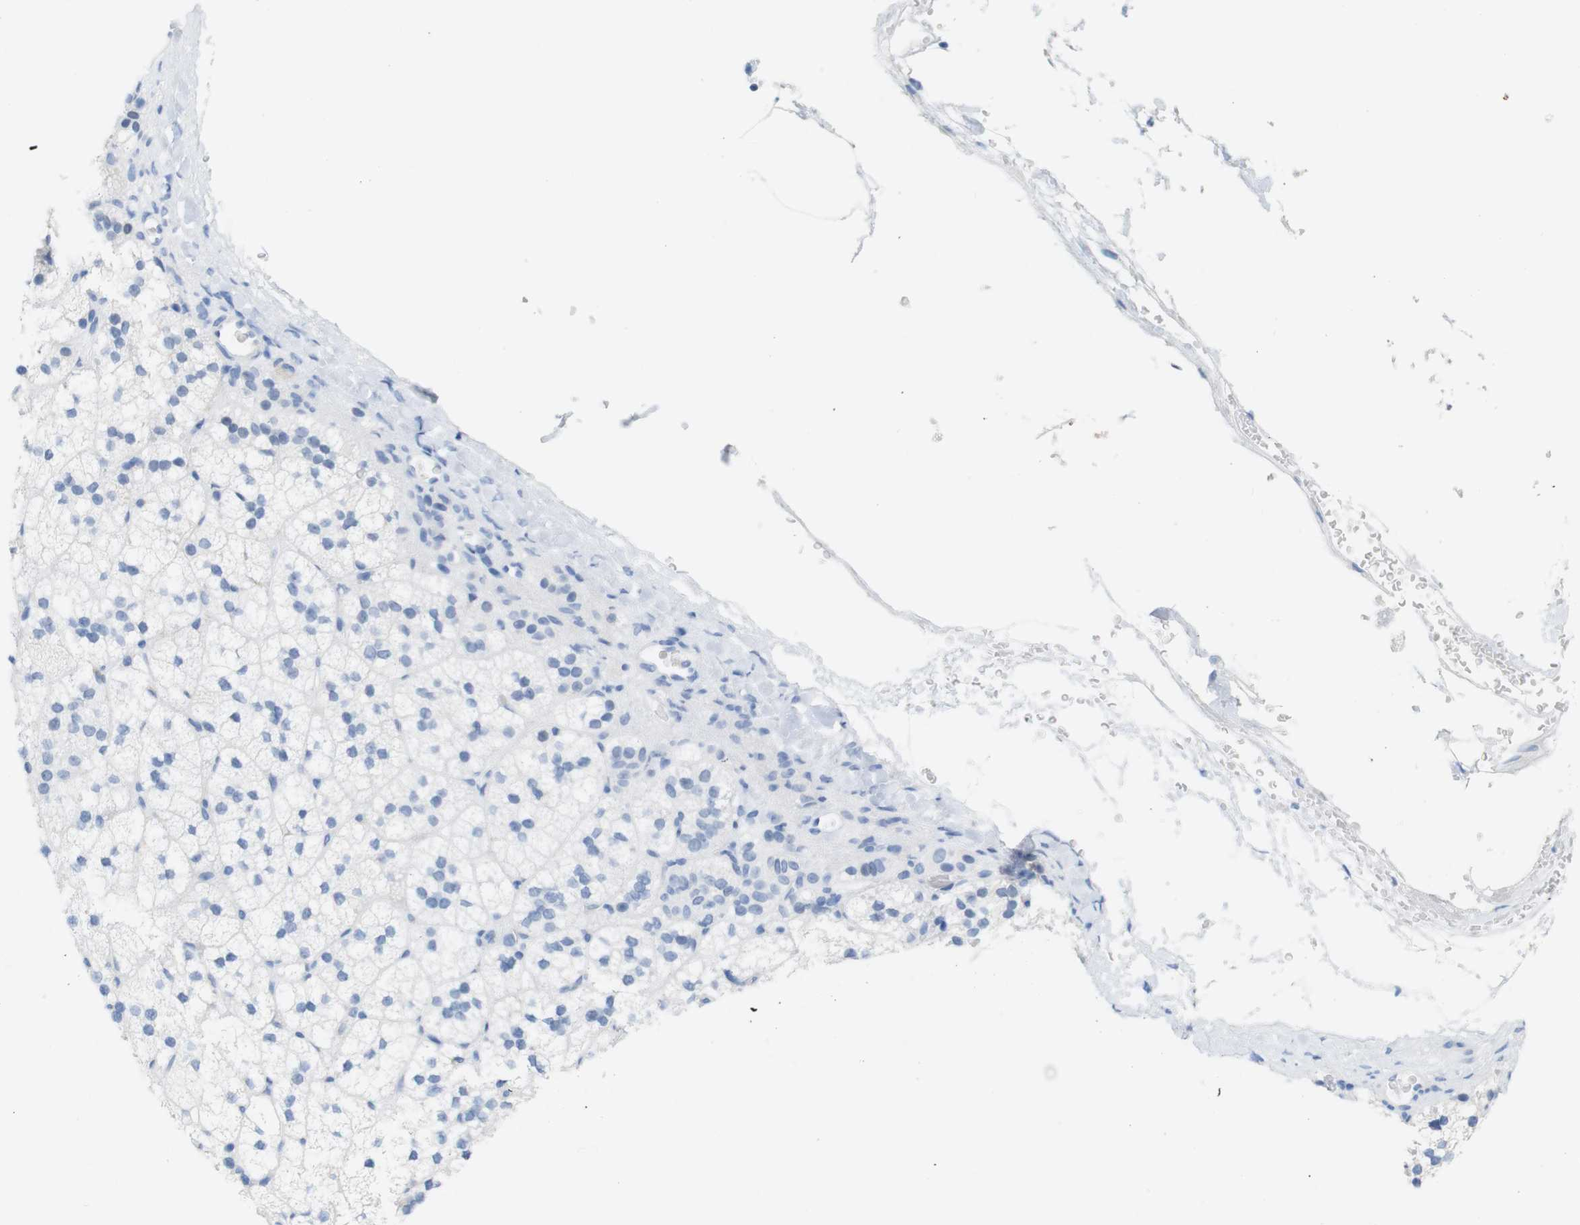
{"staining": {"intensity": "negative", "quantity": "none", "location": "none"}, "tissue": "adrenal gland", "cell_type": "Glandular cells", "image_type": "normal", "snomed": [{"axis": "morphology", "description": "Normal tissue, NOS"}, {"axis": "topography", "description": "Adrenal gland"}], "caption": "IHC photomicrograph of benign adrenal gland: adrenal gland stained with DAB (3,3'-diaminobenzidine) reveals no significant protein staining in glandular cells.", "gene": "LAG3", "patient": {"sex": "male", "age": 35}}